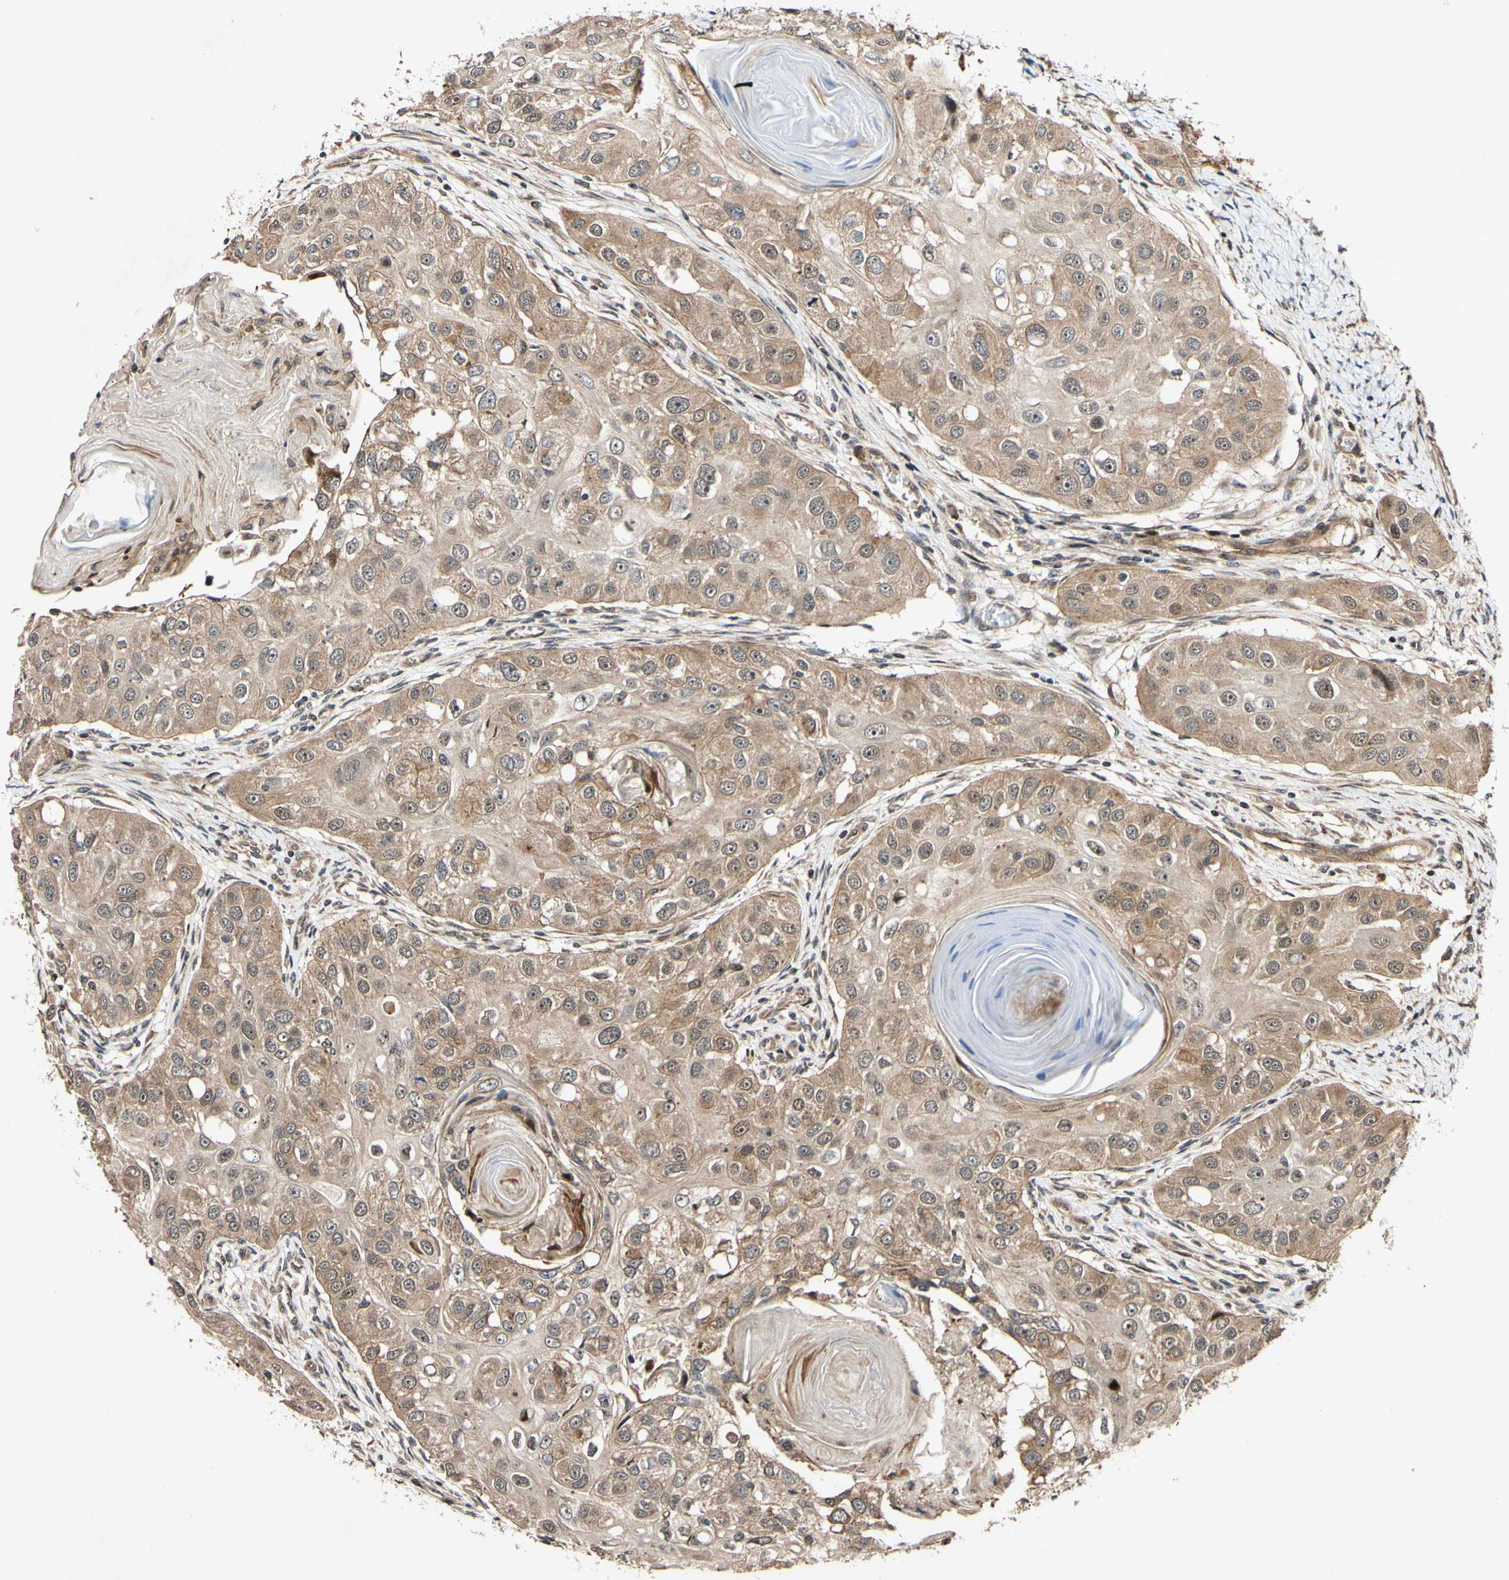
{"staining": {"intensity": "moderate", "quantity": ">75%", "location": "cytoplasmic/membranous"}, "tissue": "head and neck cancer", "cell_type": "Tumor cells", "image_type": "cancer", "snomed": [{"axis": "morphology", "description": "Normal tissue, NOS"}, {"axis": "morphology", "description": "Squamous cell carcinoma, NOS"}, {"axis": "topography", "description": "Skeletal muscle"}, {"axis": "topography", "description": "Head-Neck"}], "caption": "Head and neck squamous cell carcinoma was stained to show a protein in brown. There is medium levels of moderate cytoplasmic/membranous staining in about >75% of tumor cells.", "gene": "CSNK1E", "patient": {"sex": "male", "age": 51}}